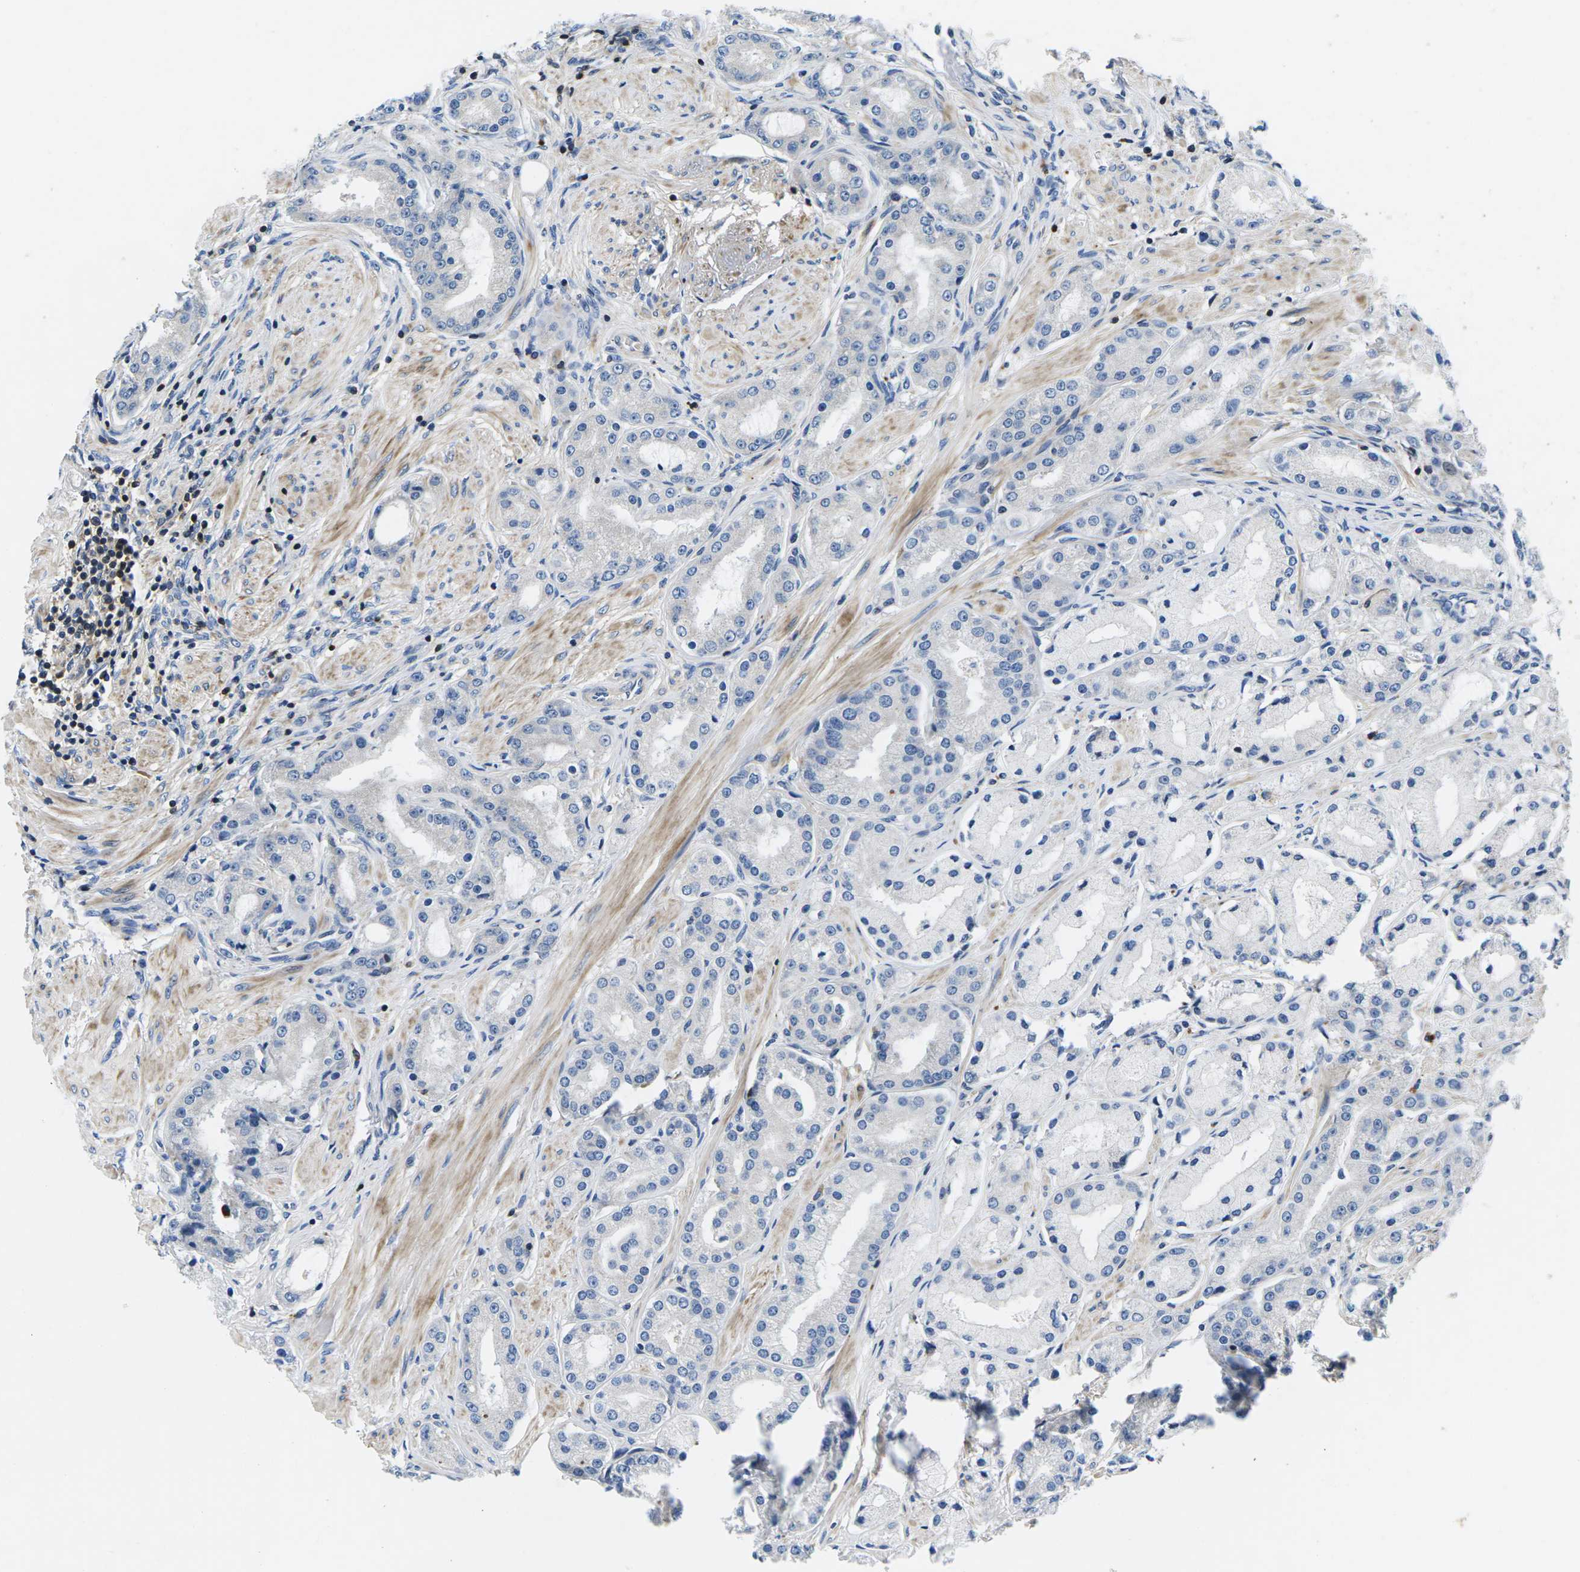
{"staining": {"intensity": "negative", "quantity": "none", "location": "none"}, "tissue": "prostate cancer", "cell_type": "Tumor cells", "image_type": "cancer", "snomed": [{"axis": "morphology", "description": "Adenocarcinoma, Low grade"}, {"axis": "topography", "description": "Prostate"}], "caption": "The micrograph exhibits no significant staining in tumor cells of prostate low-grade adenocarcinoma.", "gene": "PLCE1", "patient": {"sex": "male", "age": 63}}